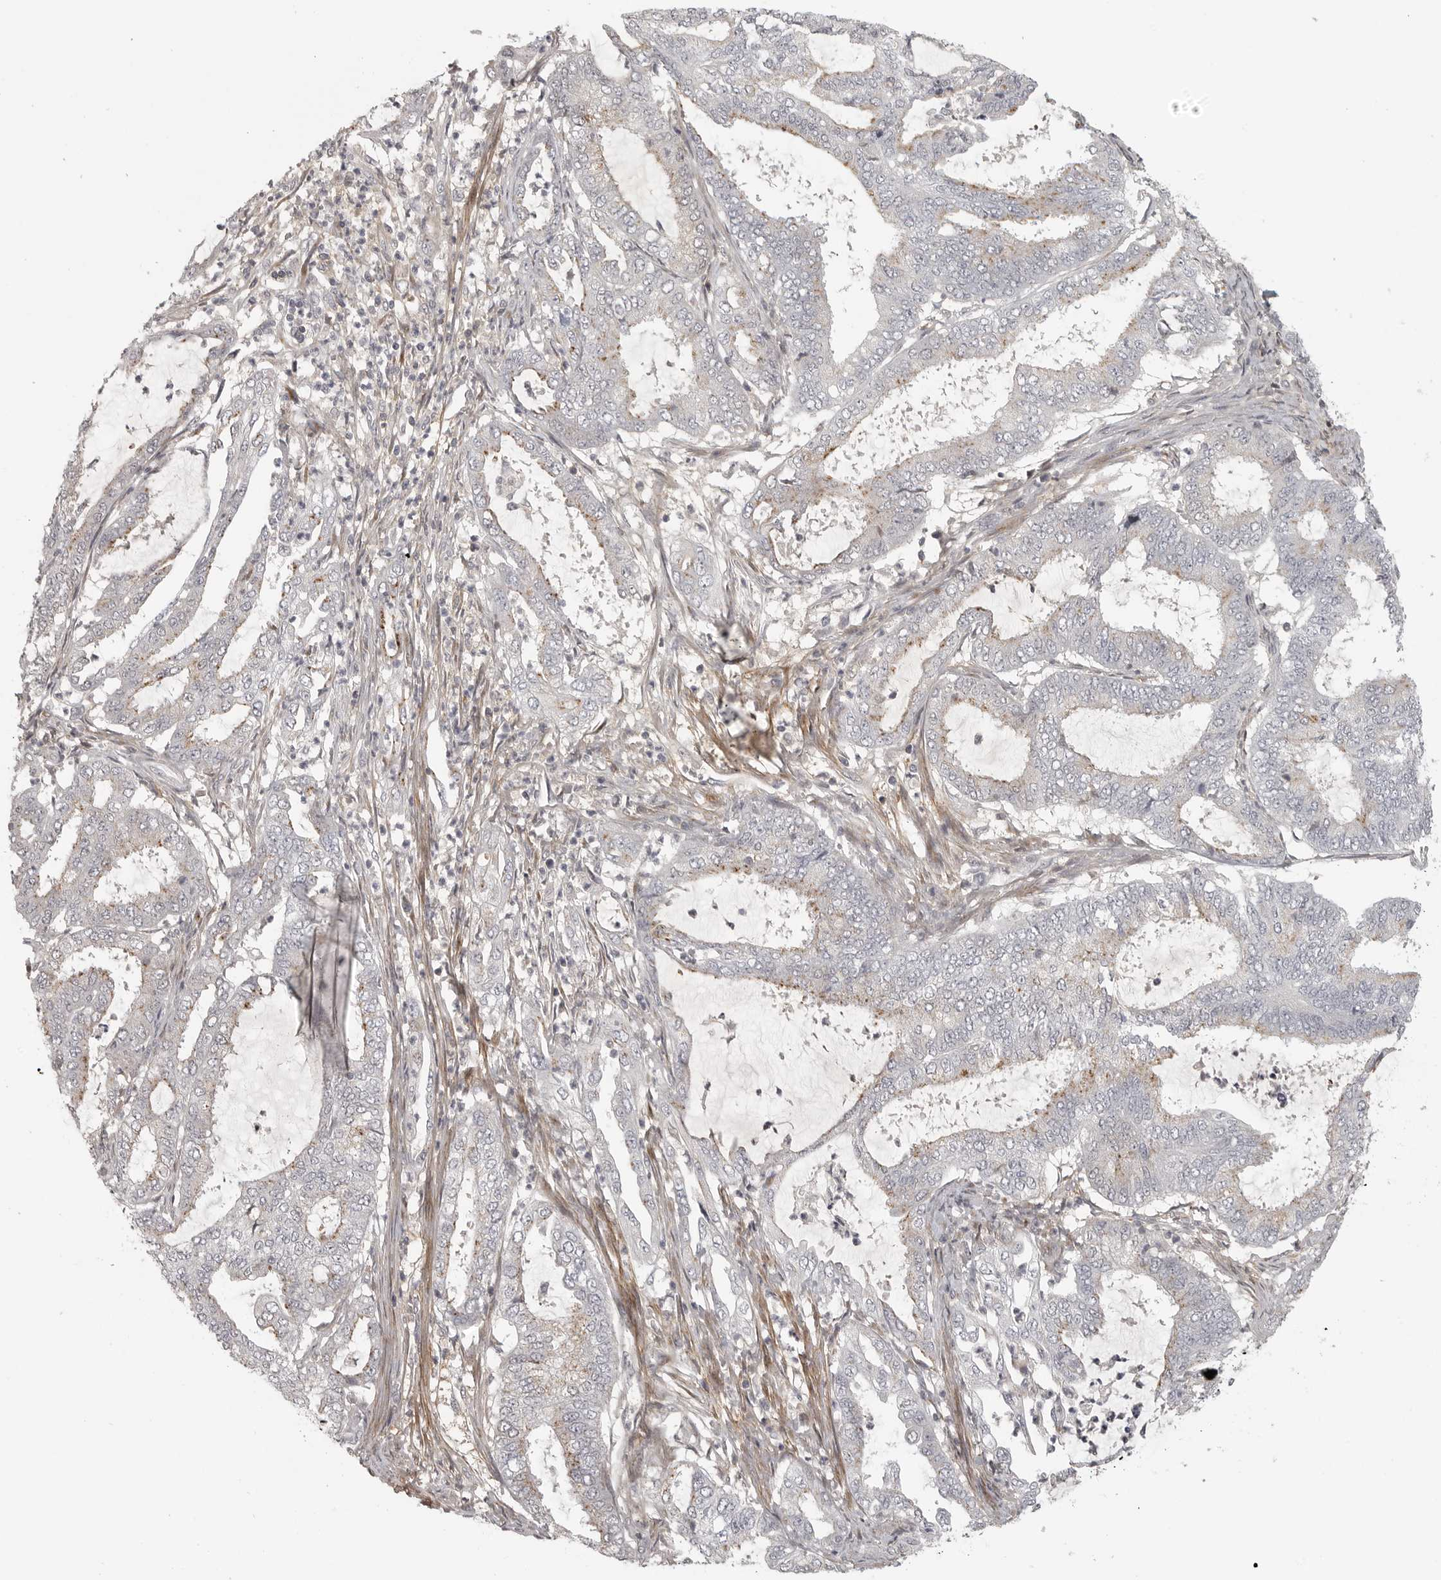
{"staining": {"intensity": "weak", "quantity": "<25%", "location": "cytoplasmic/membranous"}, "tissue": "endometrial cancer", "cell_type": "Tumor cells", "image_type": "cancer", "snomed": [{"axis": "morphology", "description": "Adenocarcinoma, NOS"}, {"axis": "topography", "description": "Endometrium"}], "caption": "Tumor cells show no significant protein positivity in endometrial cancer. The staining is performed using DAB brown chromogen with nuclei counter-stained in using hematoxylin.", "gene": "UROD", "patient": {"sex": "female", "age": 51}}